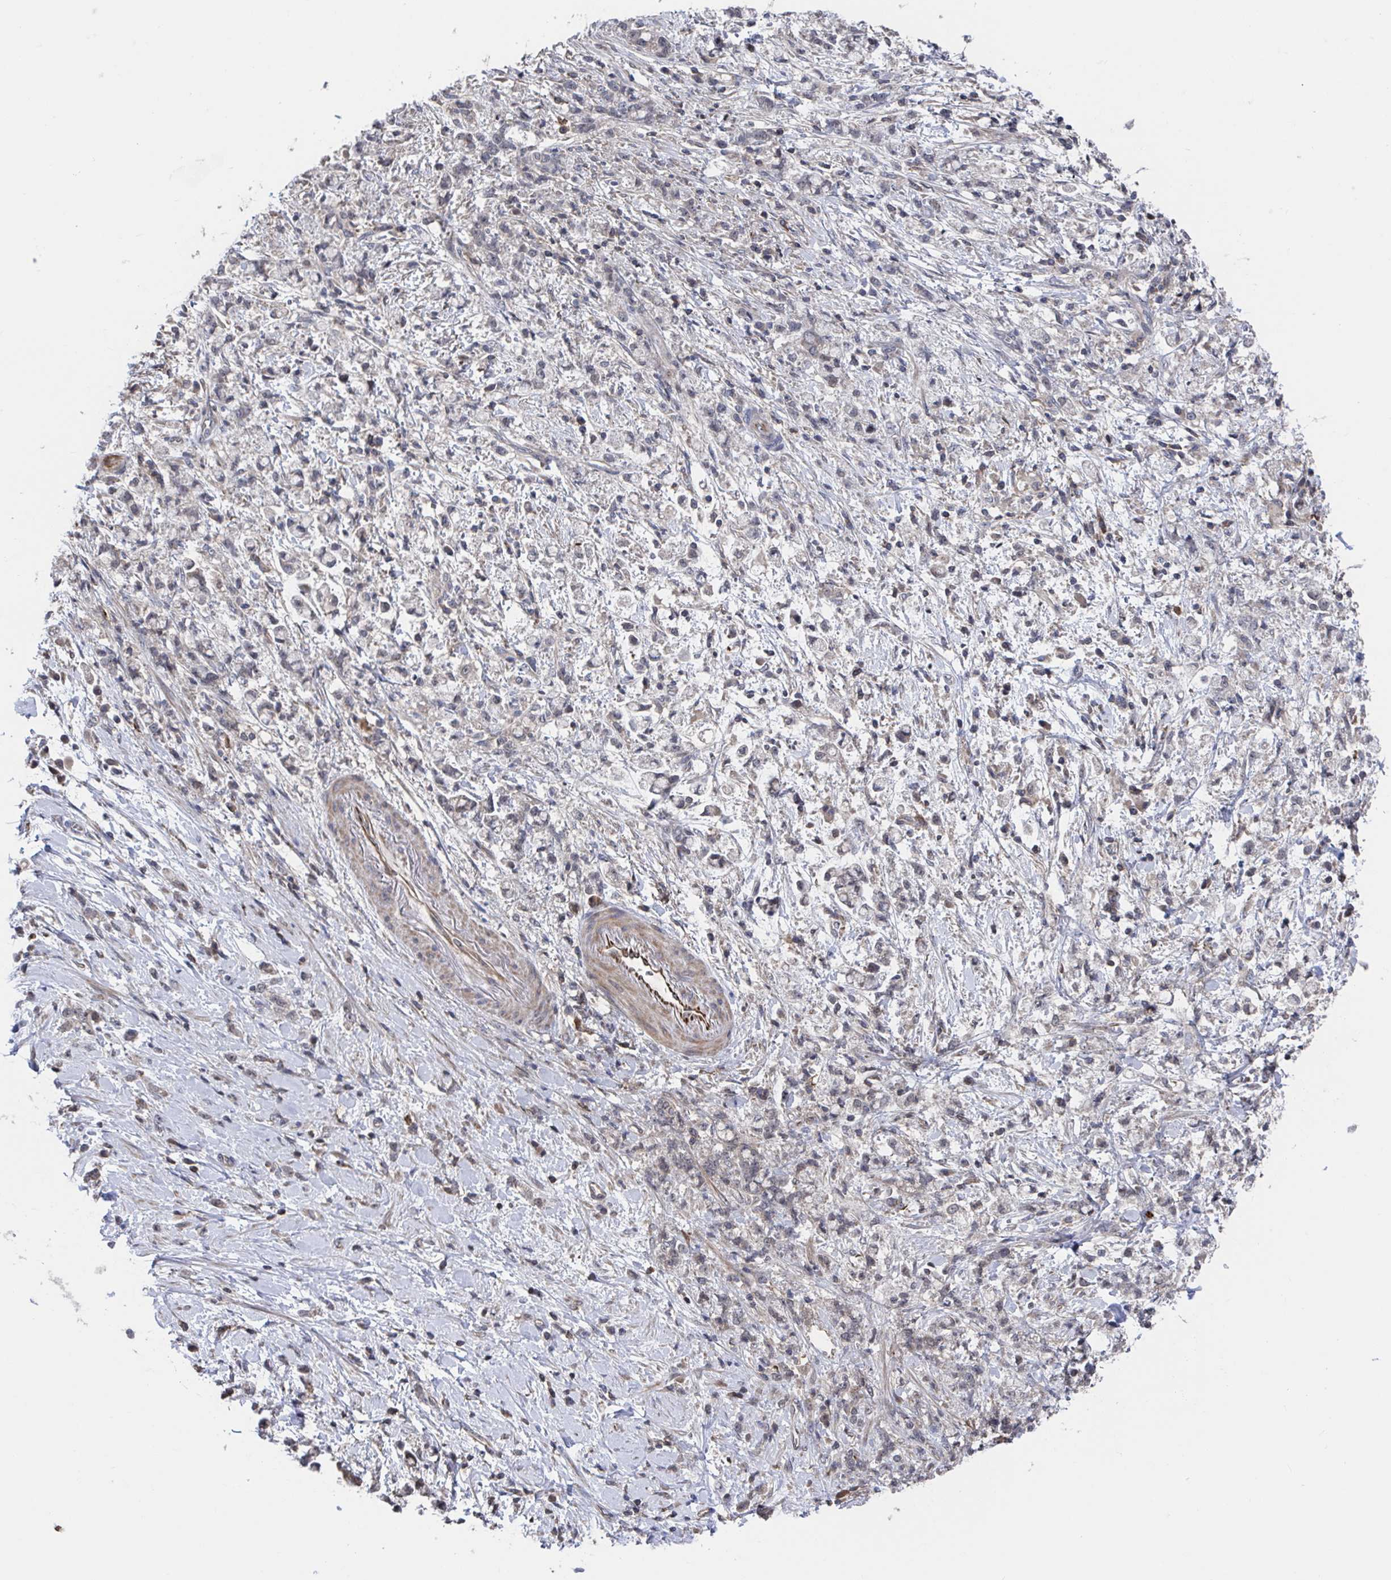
{"staining": {"intensity": "weak", "quantity": "<25%", "location": "cytoplasmic/membranous"}, "tissue": "stomach cancer", "cell_type": "Tumor cells", "image_type": "cancer", "snomed": [{"axis": "morphology", "description": "Adenocarcinoma, NOS"}, {"axis": "topography", "description": "Stomach"}], "caption": "This is a micrograph of IHC staining of stomach cancer, which shows no expression in tumor cells.", "gene": "DHRS12", "patient": {"sex": "female", "age": 60}}